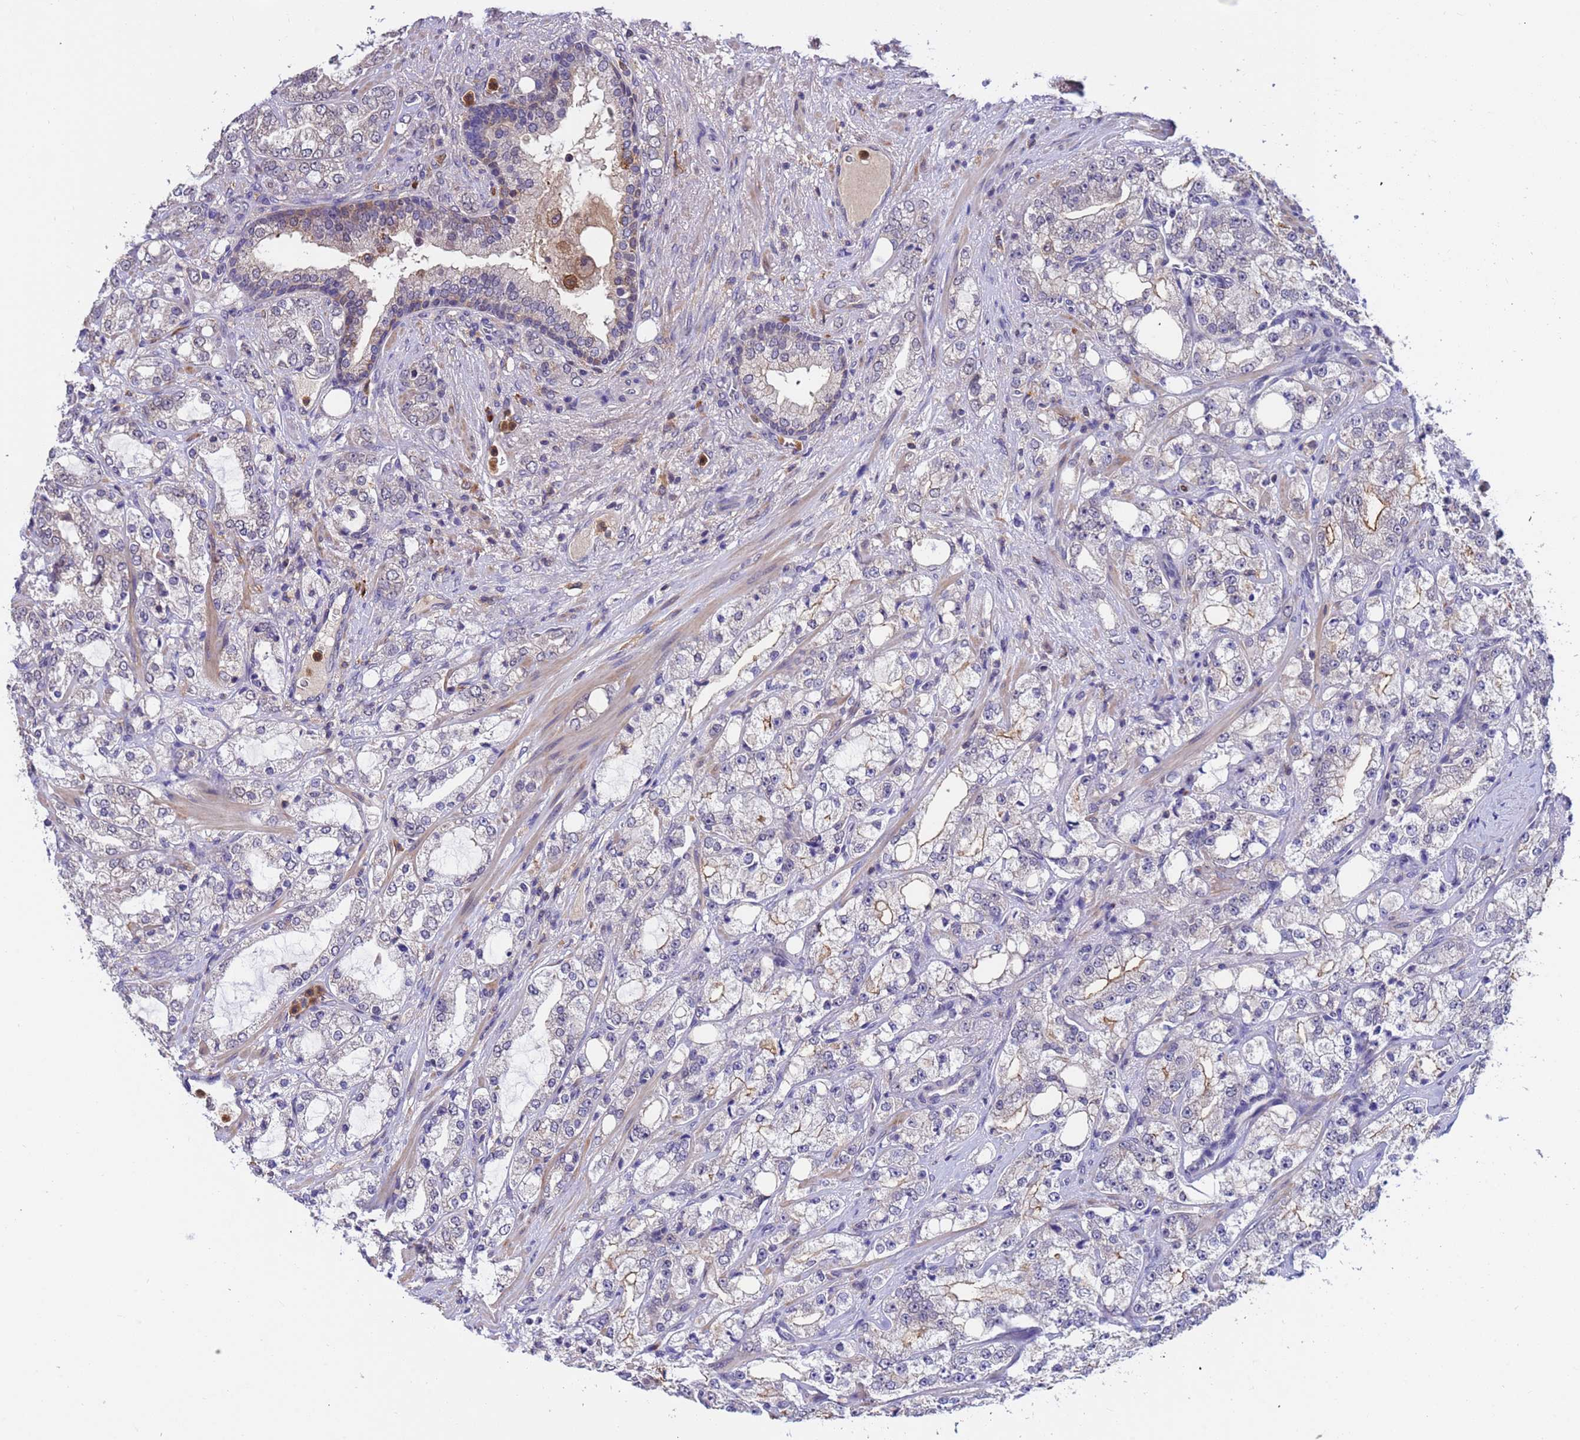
{"staining": {"intensity": "negative", "quantity": "none", "location": "none"}, "tissue": "prostate cancer", "cell_type": "Tumor cells", "image_type": "cancer", "snomed": [{"axis": "morphology", "description": "Adenocarcinoma, High grade"}, {"axis": "topography", "description": "Prostate"}], "caption": "Prostate cancer (adenocarcinoma (high-grade)) was stained to show a protein in brown. There is no significant staining in tumor cells. (IHC, brightfield microscopy, high magnification).", "gene": "AMPD3", "patient": {"sex": "male", "age": 64}}